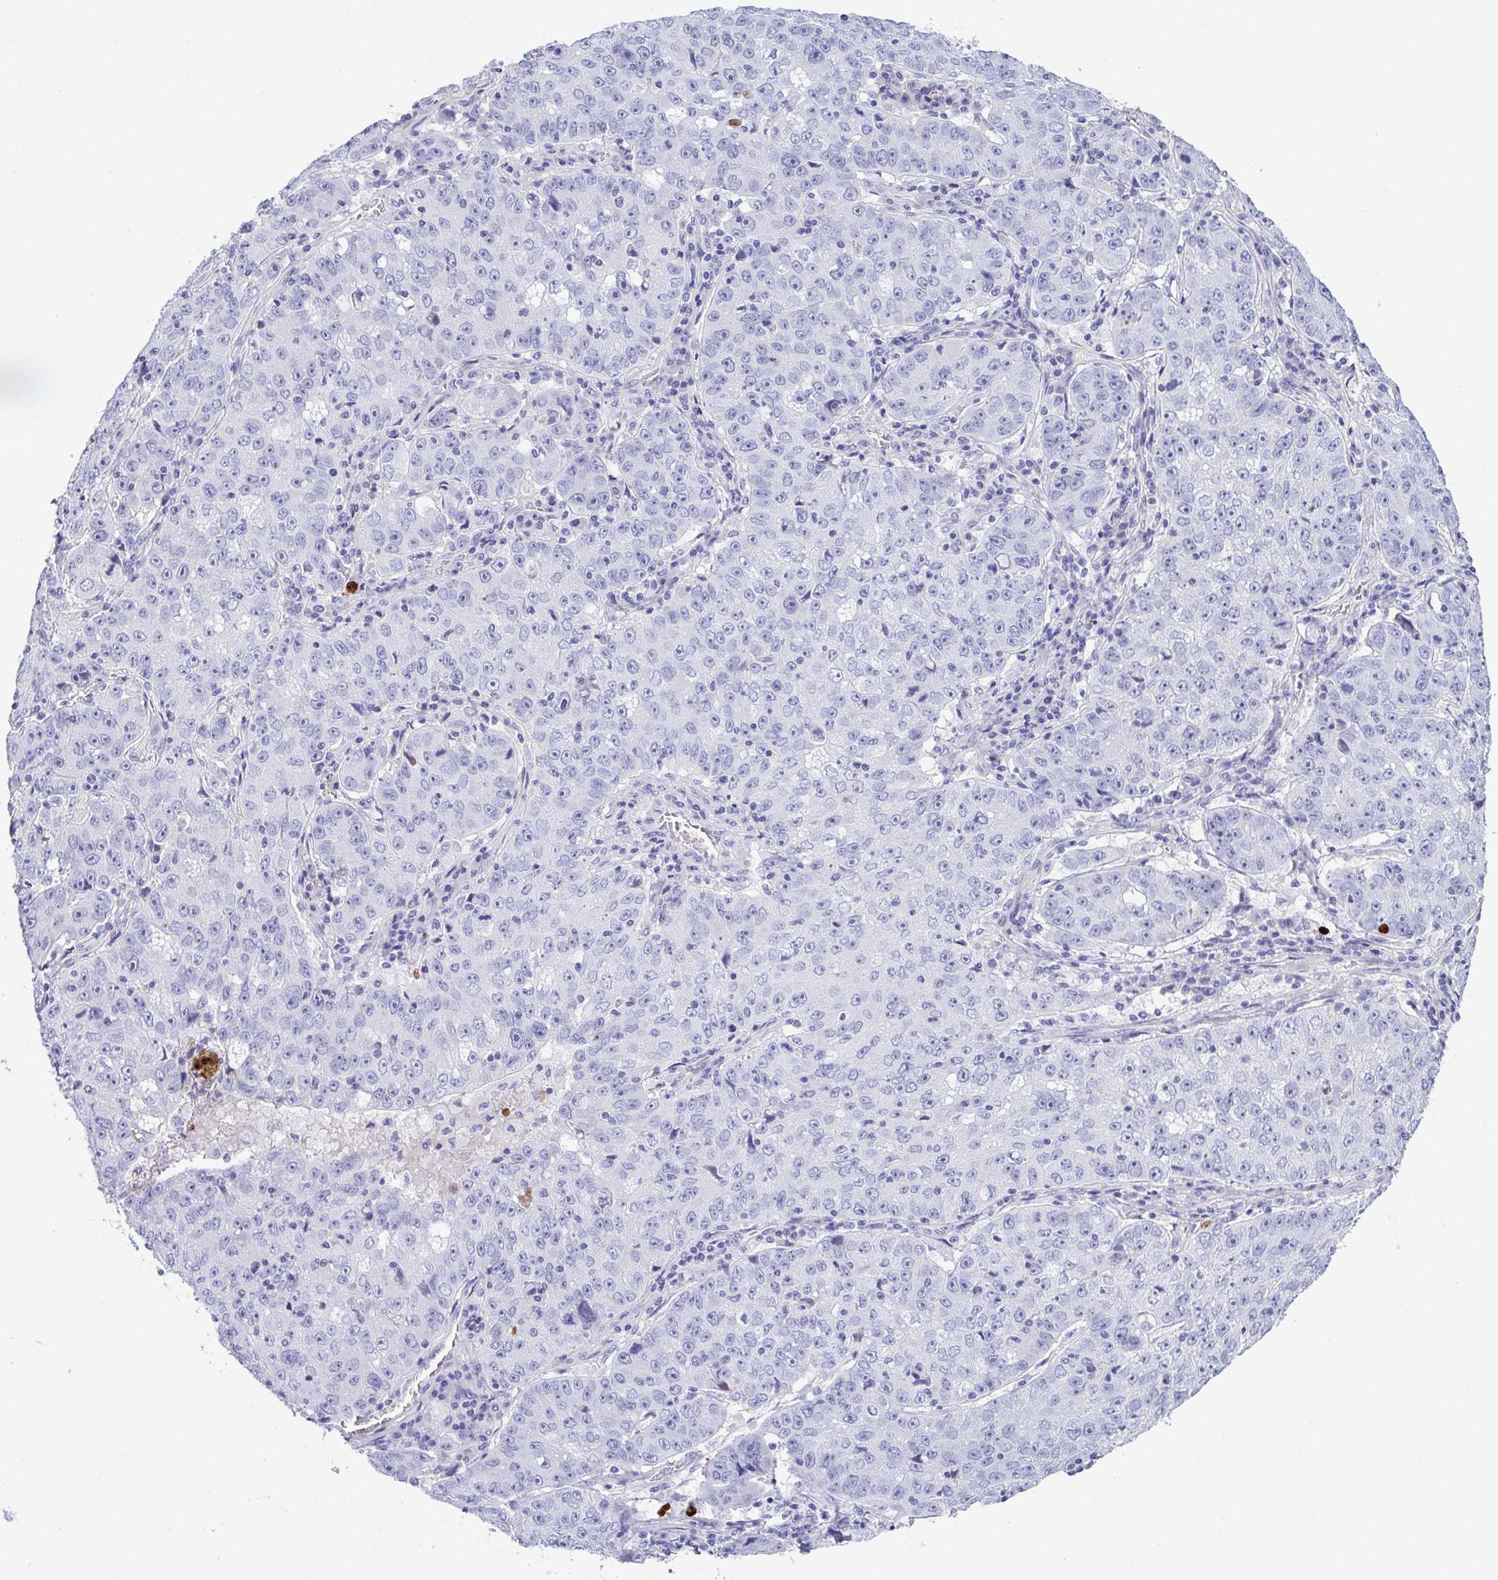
{"staining": {"intensity": "negative", "quantity": "none", "location": "none"}, "tissue": "lung cancer", "cell_type": "Tumor cells", "image_type": "cancer", "snomed": [{"axis": "morphology", "description": "Normal morphology"}, {"axis": "morphology", "description": "Adenocarcinoma, NOS"}, {"axis": "topography", "description": "Lymph node"}, {"axis": "topography", "description": "Lung"}], "caption": "This is an immunohistochemistry (IHC) image of lung adenocarcinoma. There is no staining in tumor cells.", "gene": "KMT2E", "patient": {"sex": "female", "age": 57}}